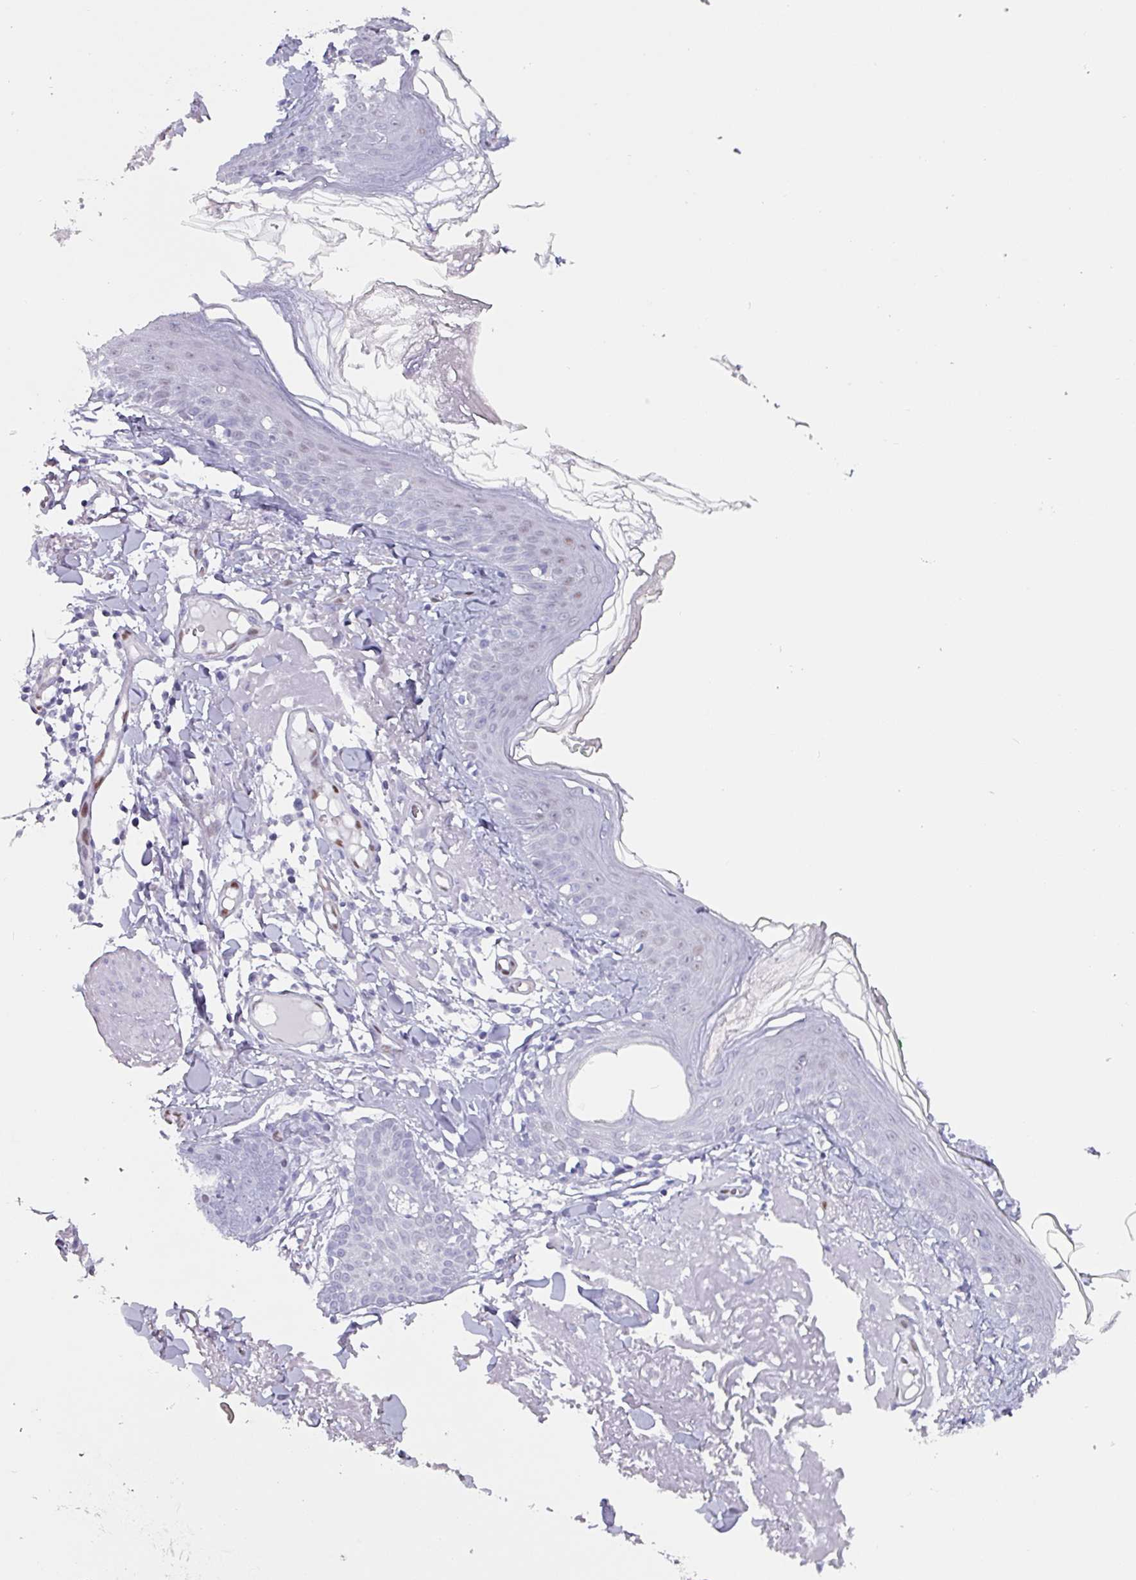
{"staining": {"intensity": "negative", "quantity": "none", "location": "none"}, "tissue": "skin", "cell_type": "Fibroblasts", "image_type": "normal", "snomed": [{"axis": "morphology", "description": "Normal tissue, NOS"}, {"axis": "morphology", "description": "Malignant melanoma, NOS"}, {"axis": "topography", "description": "Skin"}], "caption": "Human skin stained for a protein using IHC reveals no positivity in fibroblasts.", "gene": "ZNF816", "patient": {"sex": "male", "age": 80}}